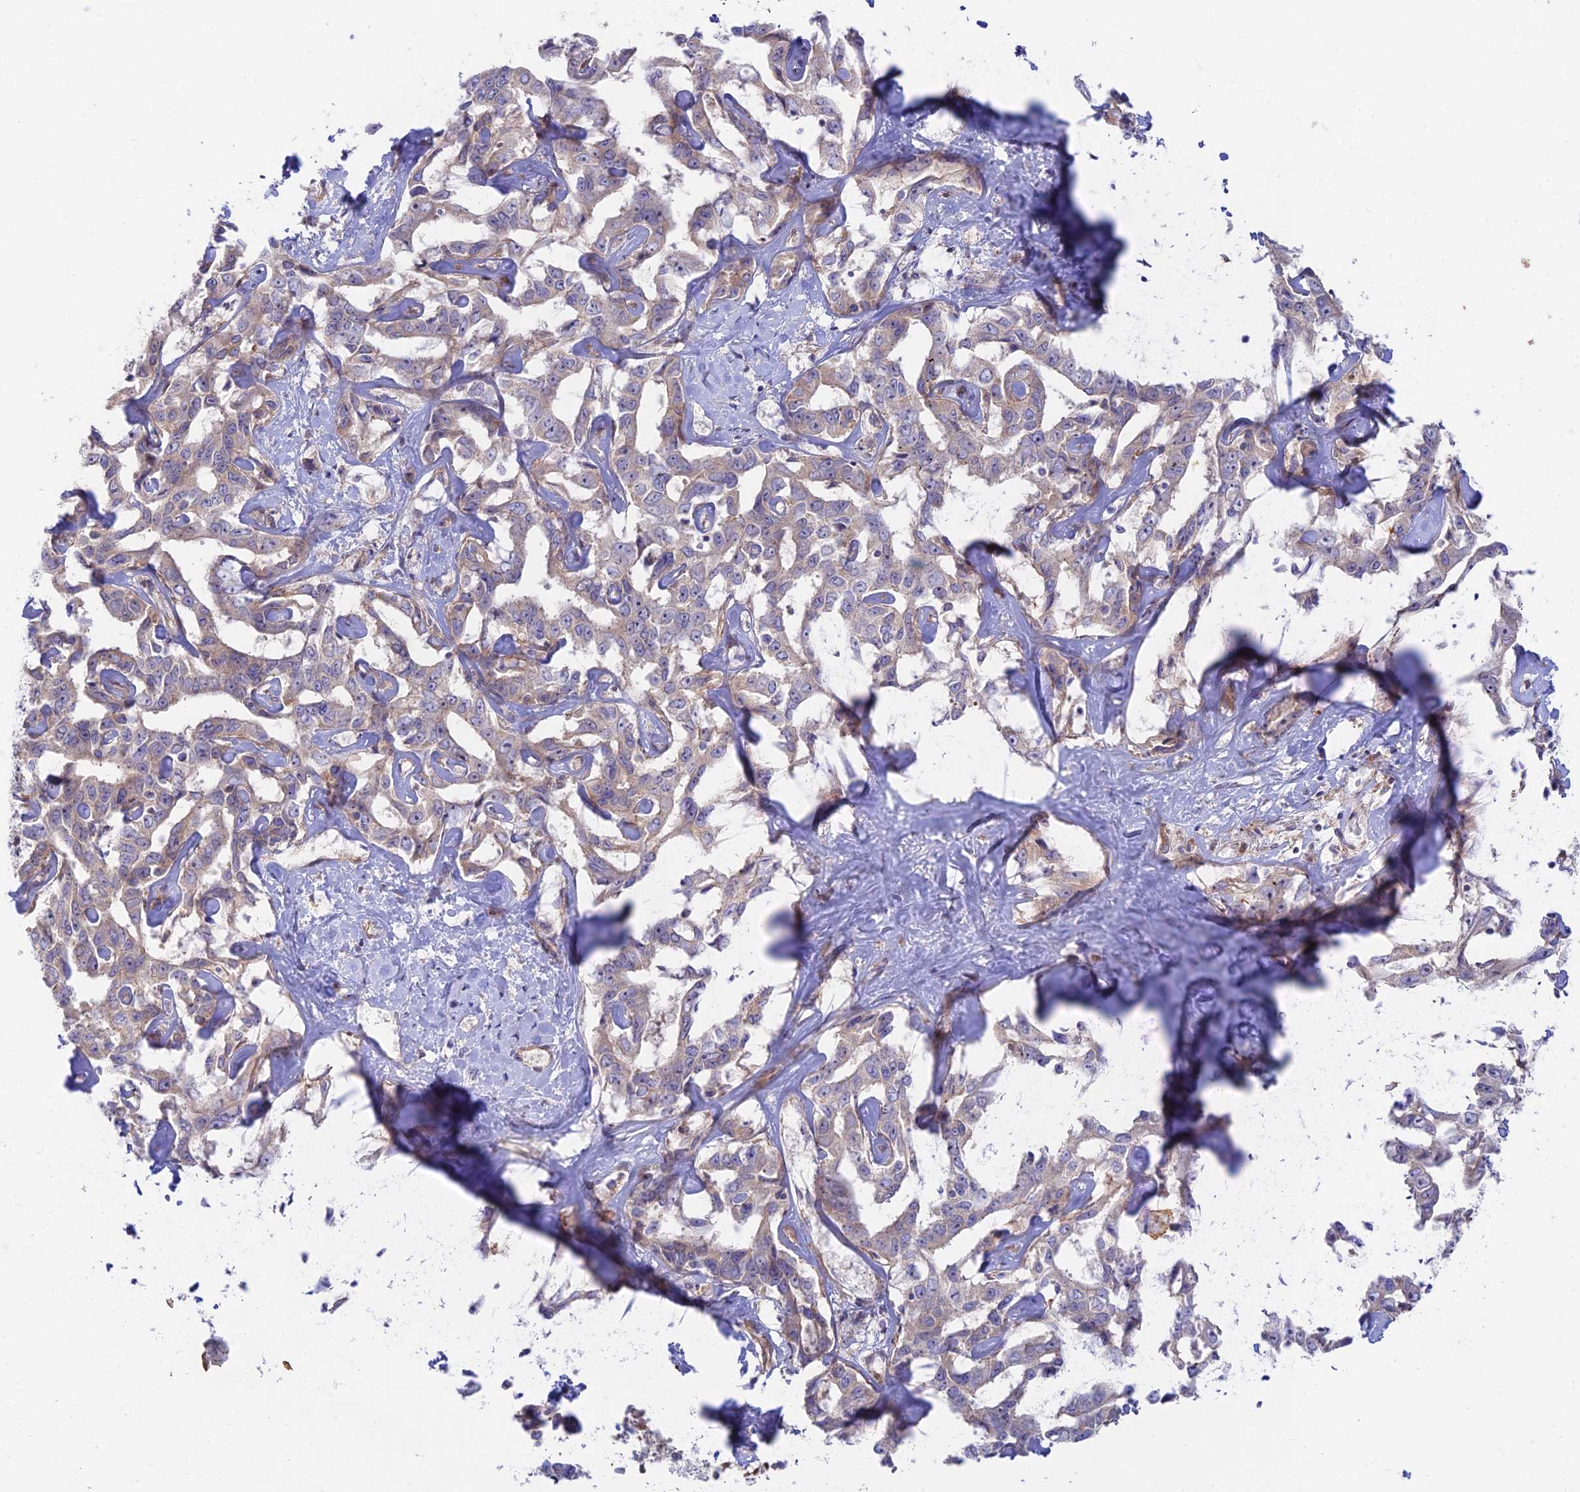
{"staining": {"intensity": "weak", "quantity": "<25%", "location": "cytoplasmic/membranous"}, "tissue": "liver cancer", "cell_type": "Tumor cells", "image_type": "cancer", "snomed": [{"axis": "morphology", "description": "Cholangiocarcinoma"}, {"axis": "topography", "description": "Liver"}], "caption": "Tumor cells show no significant protein expression in liver cancer.", "gene": "KCNAB1", "patient": {"sex": "male", "age": 59}}